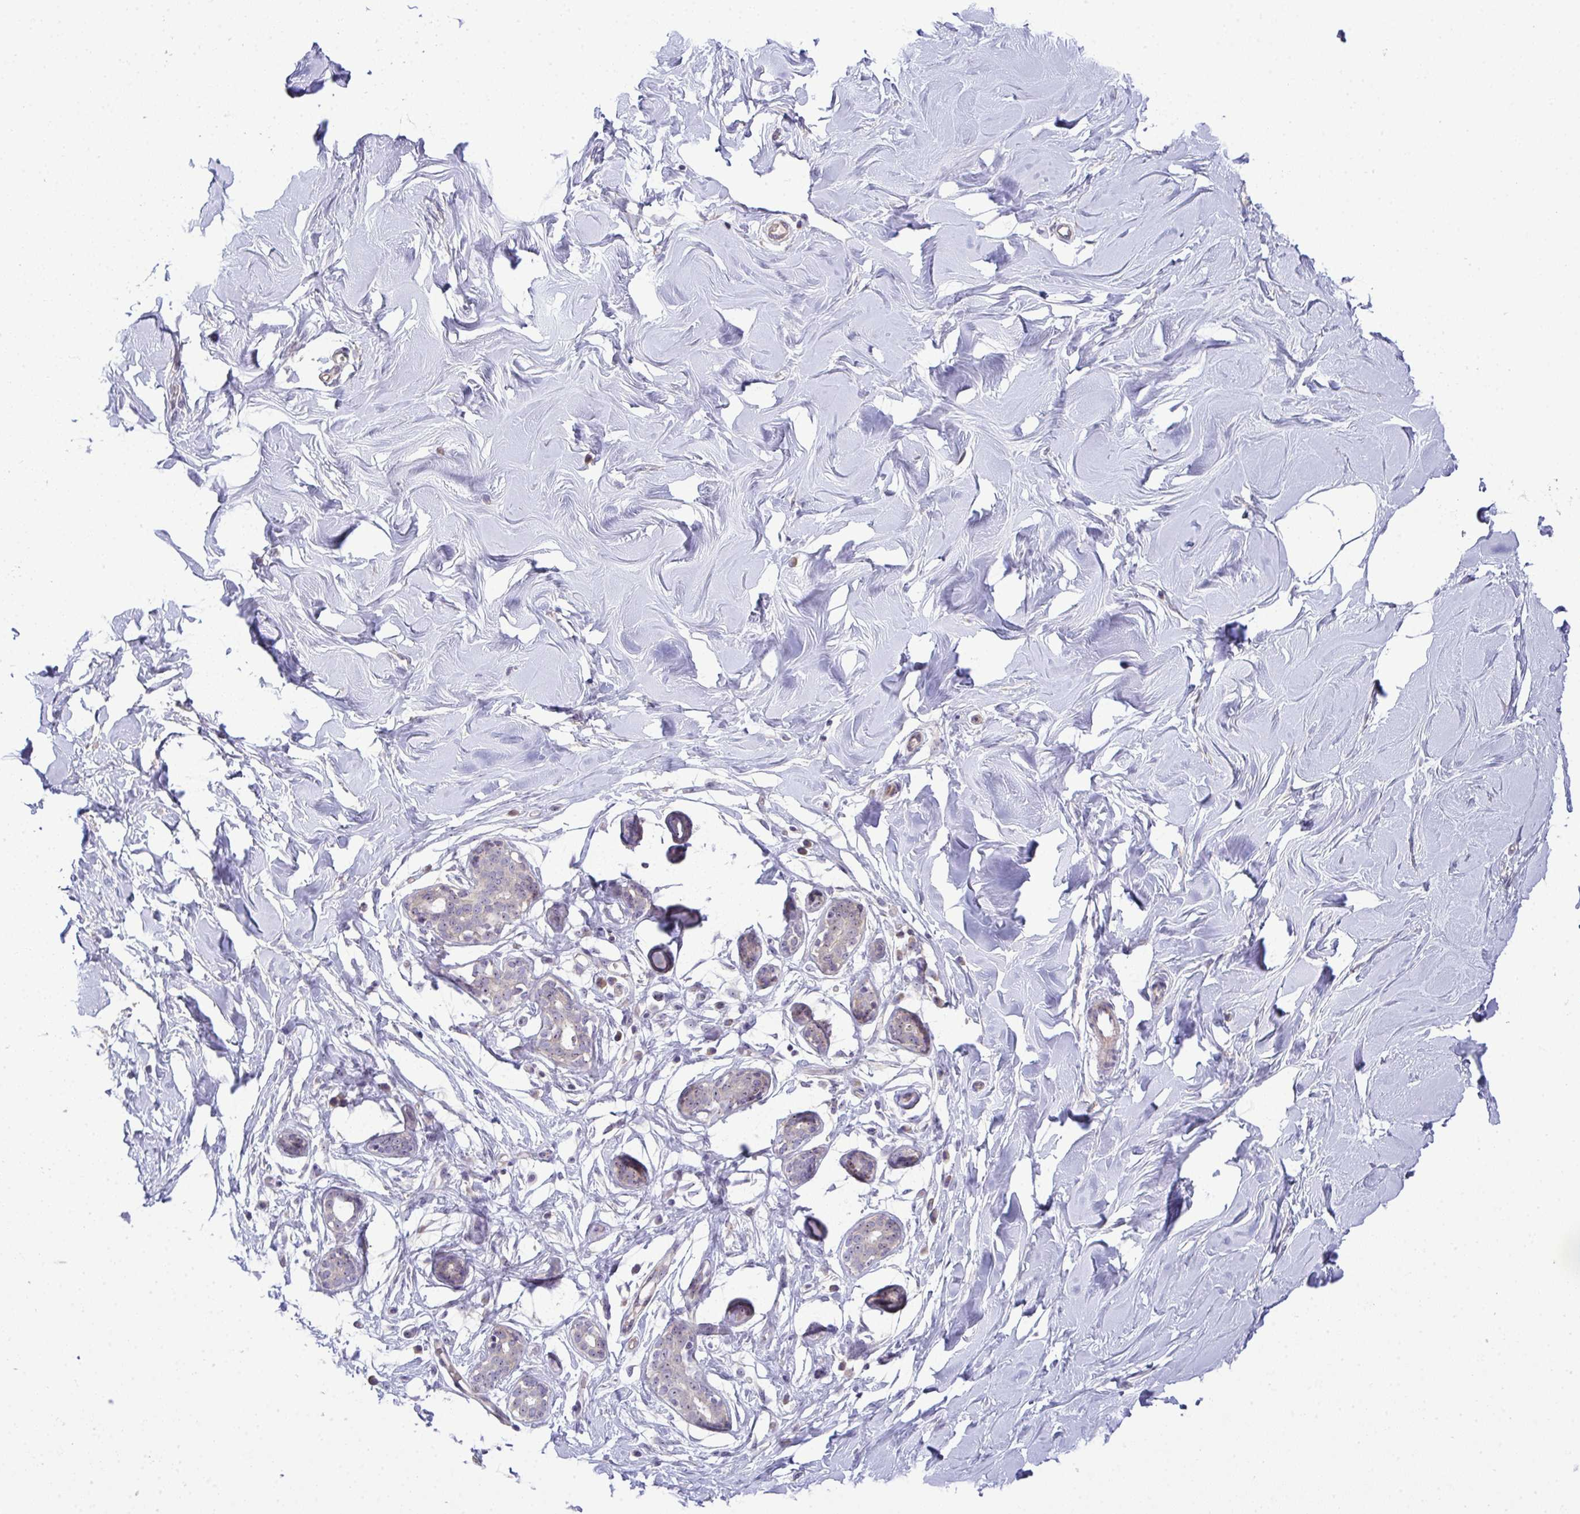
{"staining": {"intensity": "negative", "quantity": "none", "location": "none"}, "tissue": "breast", "cell_type": "Adipocytes", "image_type": "normal", "snomed": [{"axis": "morphology", "description": "Normal tissue, NOS"}, {"axis": "topography", "description": "Breast"}], "caption": "High magnification brightfield microscopy of normal breast stained with DAB (brown) and counterstained with hematoxylin (blue): adipocytes show no significant expression.", "gene": "NT5C1A", "patient": {"sex": "female", "age": 27}}